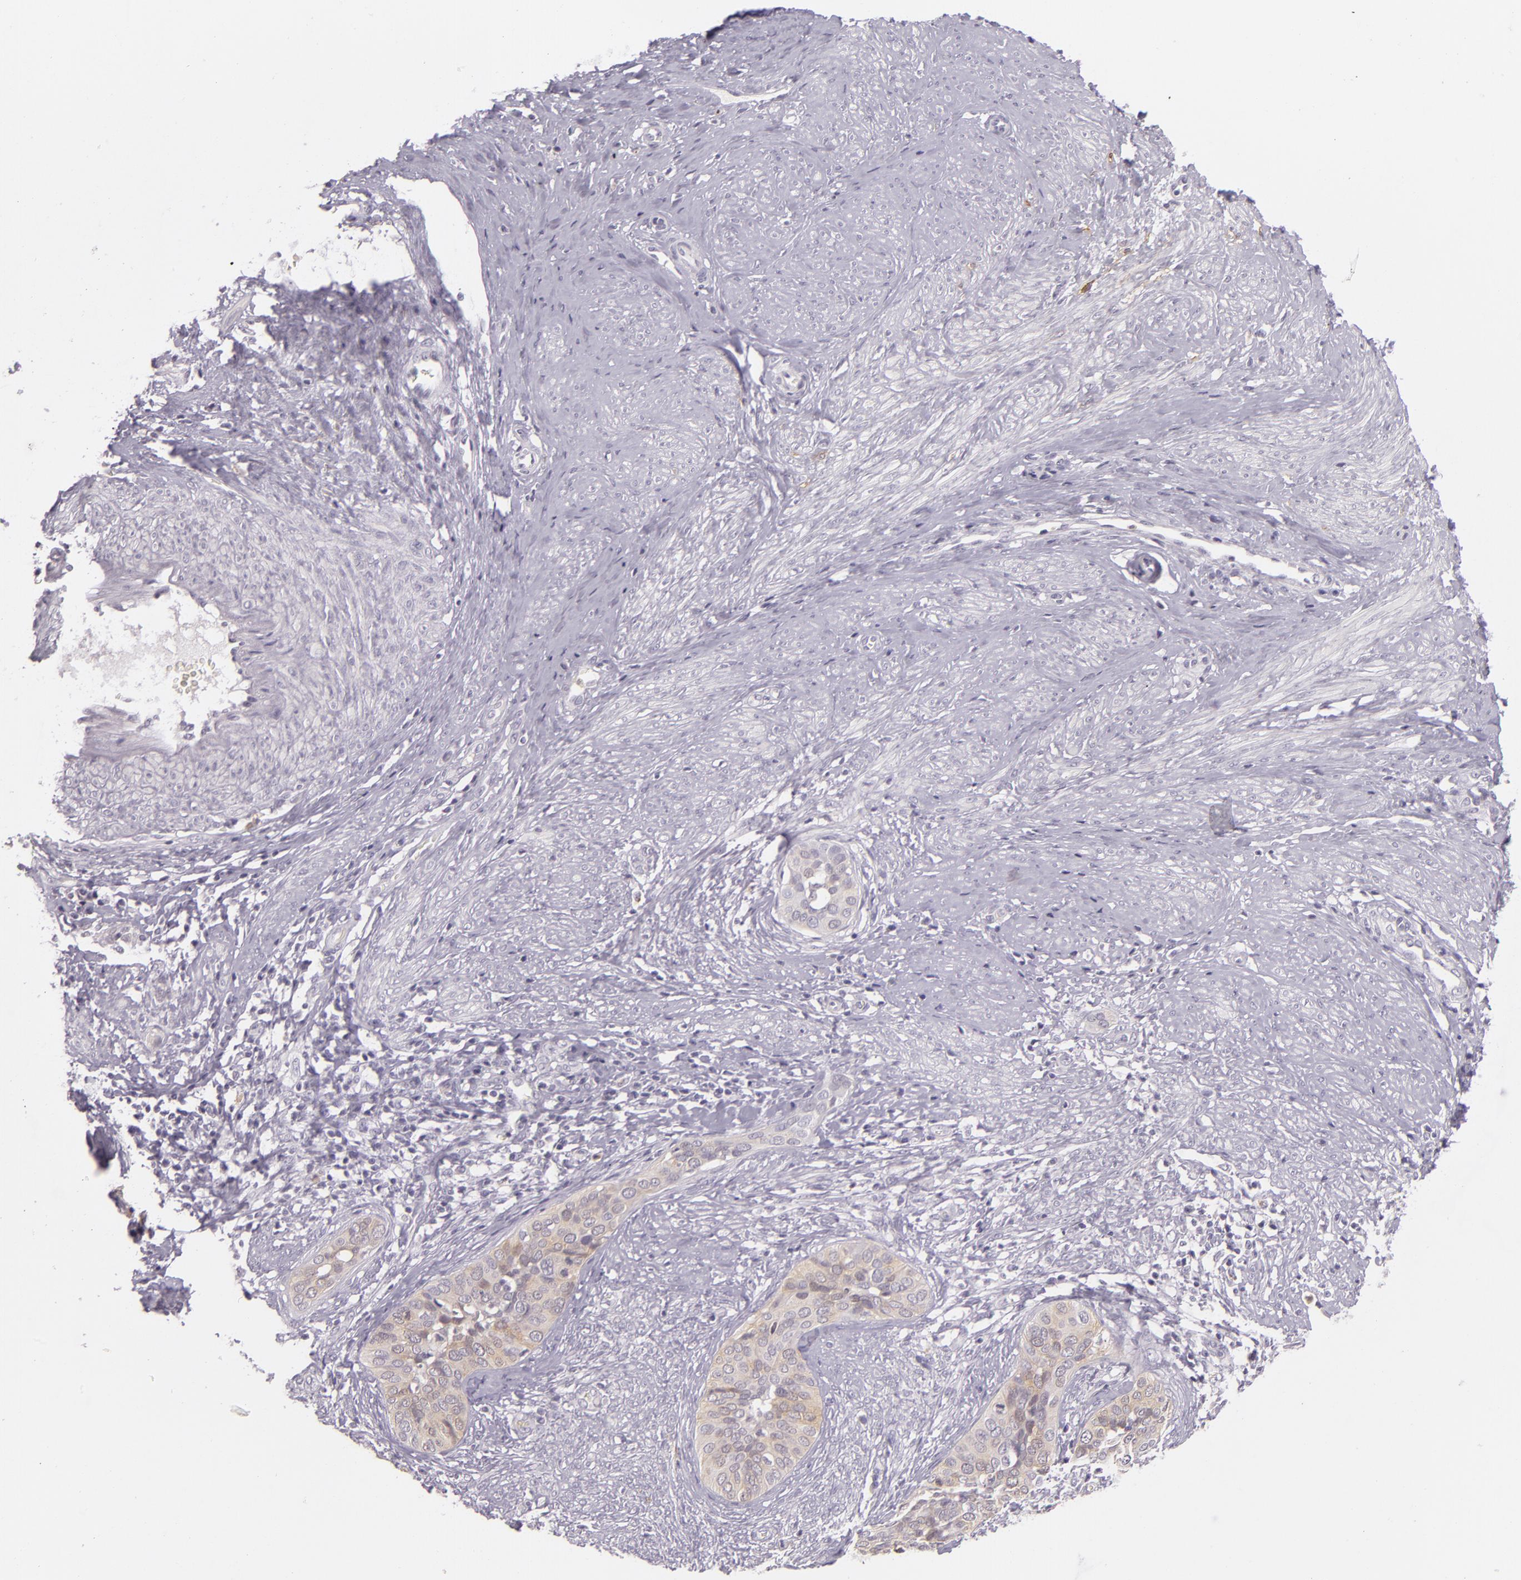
{"staining": {"intensity": "weak", "quantity": "<25%", "location": "cytoplasmic/membranous"}, "tissue": "cervical cancer", "cell_type": "Tumor cells", "image_type": "cancer", "snomed": [{"axis": "morphology", "description": "Squamous cell carcinoma, NOS"}, {"axis": "topography", "description": "Cervix"}], "caption": "This is an IHC histopathology image of human squamous cell carcinoma (cervical). There is no staining in tumor cells.", "gene": "CBS", "patient": {"sex": "female", "age": 31}}